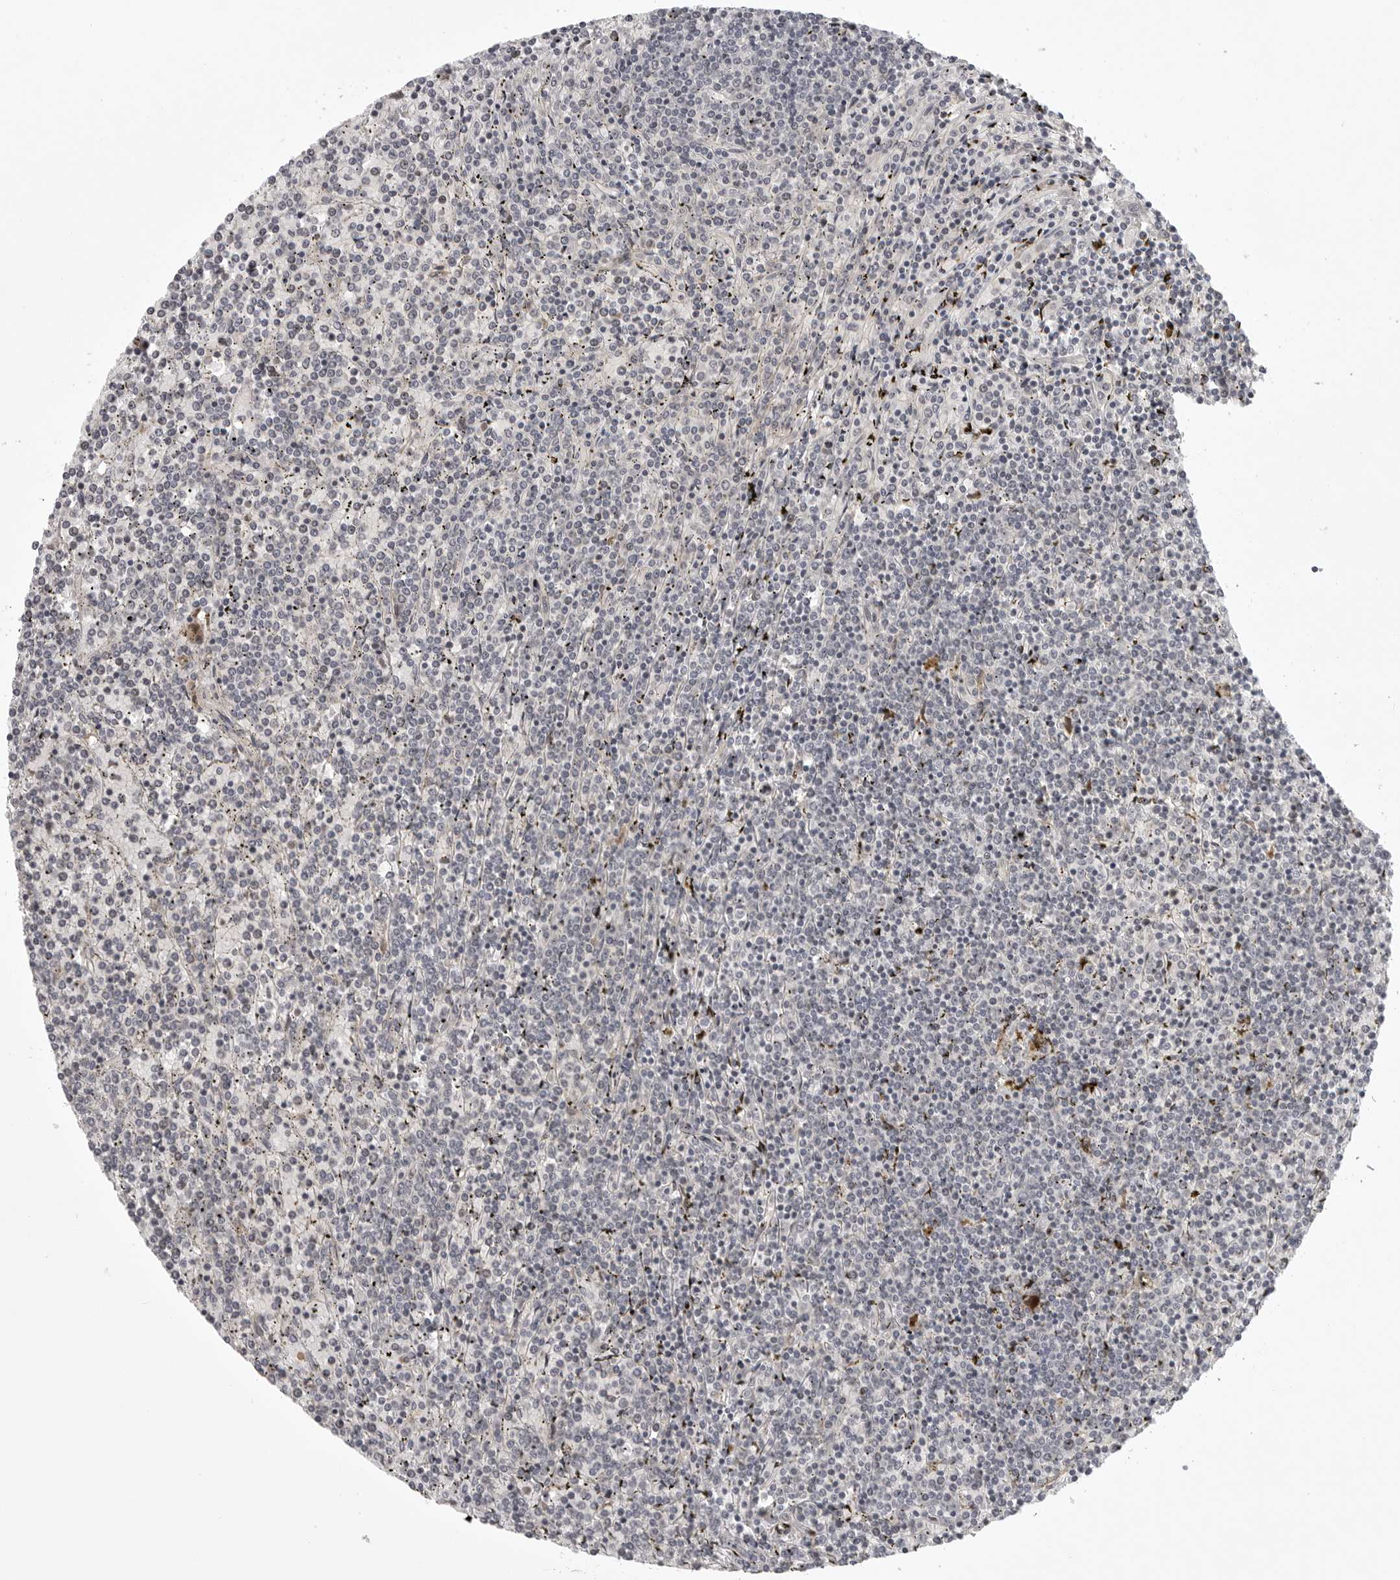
{"staining": {"intensity": "negative", "quantity": "none", "location": "none"}, "tissue": "lymphoma", "cell_type": "Tumor cells", "image_type": "cancer", "snomed": [{"axis": "morphology", "description": "Malignant lymphoma, non-Hodgkin's type, Low grade"}, {"axis": "topography", "description": "Spleen"}], "caption": "This is a photomicrograph of immunohistochemistry staining of low-grade malignant lymphoma, non-Hodgkin's type, which shows no positivity in tumor cells.", "gene": "CD300LD", "patient": {"sex": "female", "age": 19}}